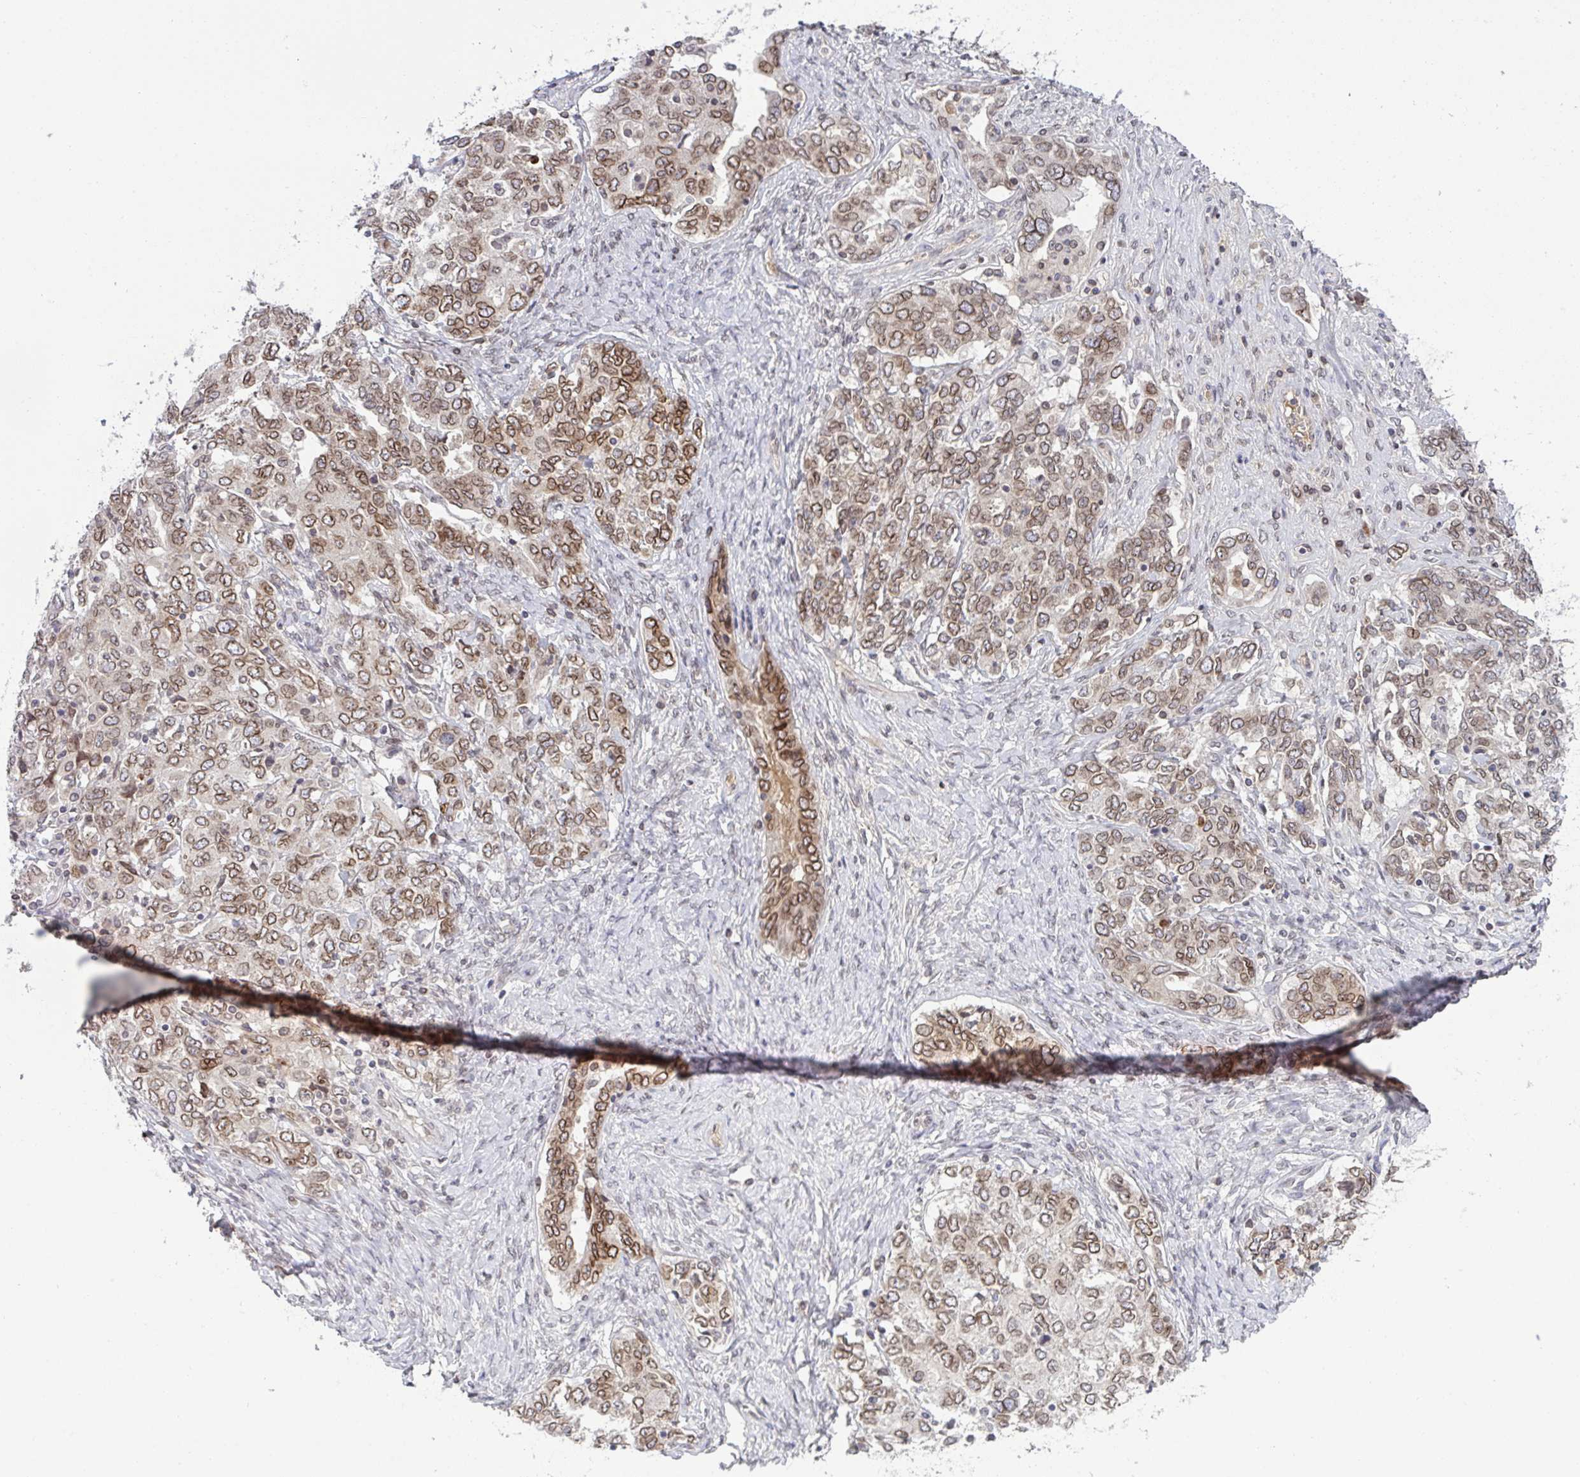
{"staining": {"intensity": "moderate", "quantity": ">75%", "location": "cytoplasmic/membranous,nuclear"}, "tissue": "ovarian cancer", "cell_type": "Tumor cells", "image_type": "cancer", "snomed": [{"axis": "morphology", "description": "Carcinoma, endometroid"}, {"axis": "topography", "description": "Ovary"}], "caption": "The immunohistochemical stain shows moderate cytoplasmic/membranous and nuclear positivity in tumor cells of ovarian cancer (endometroid carcinoma) tissue. (brown staining indicates protein expression, while blue staining denotes nuclei).", "gene": "RANBP2", "patient": {"sex": "female", "age": 62}}